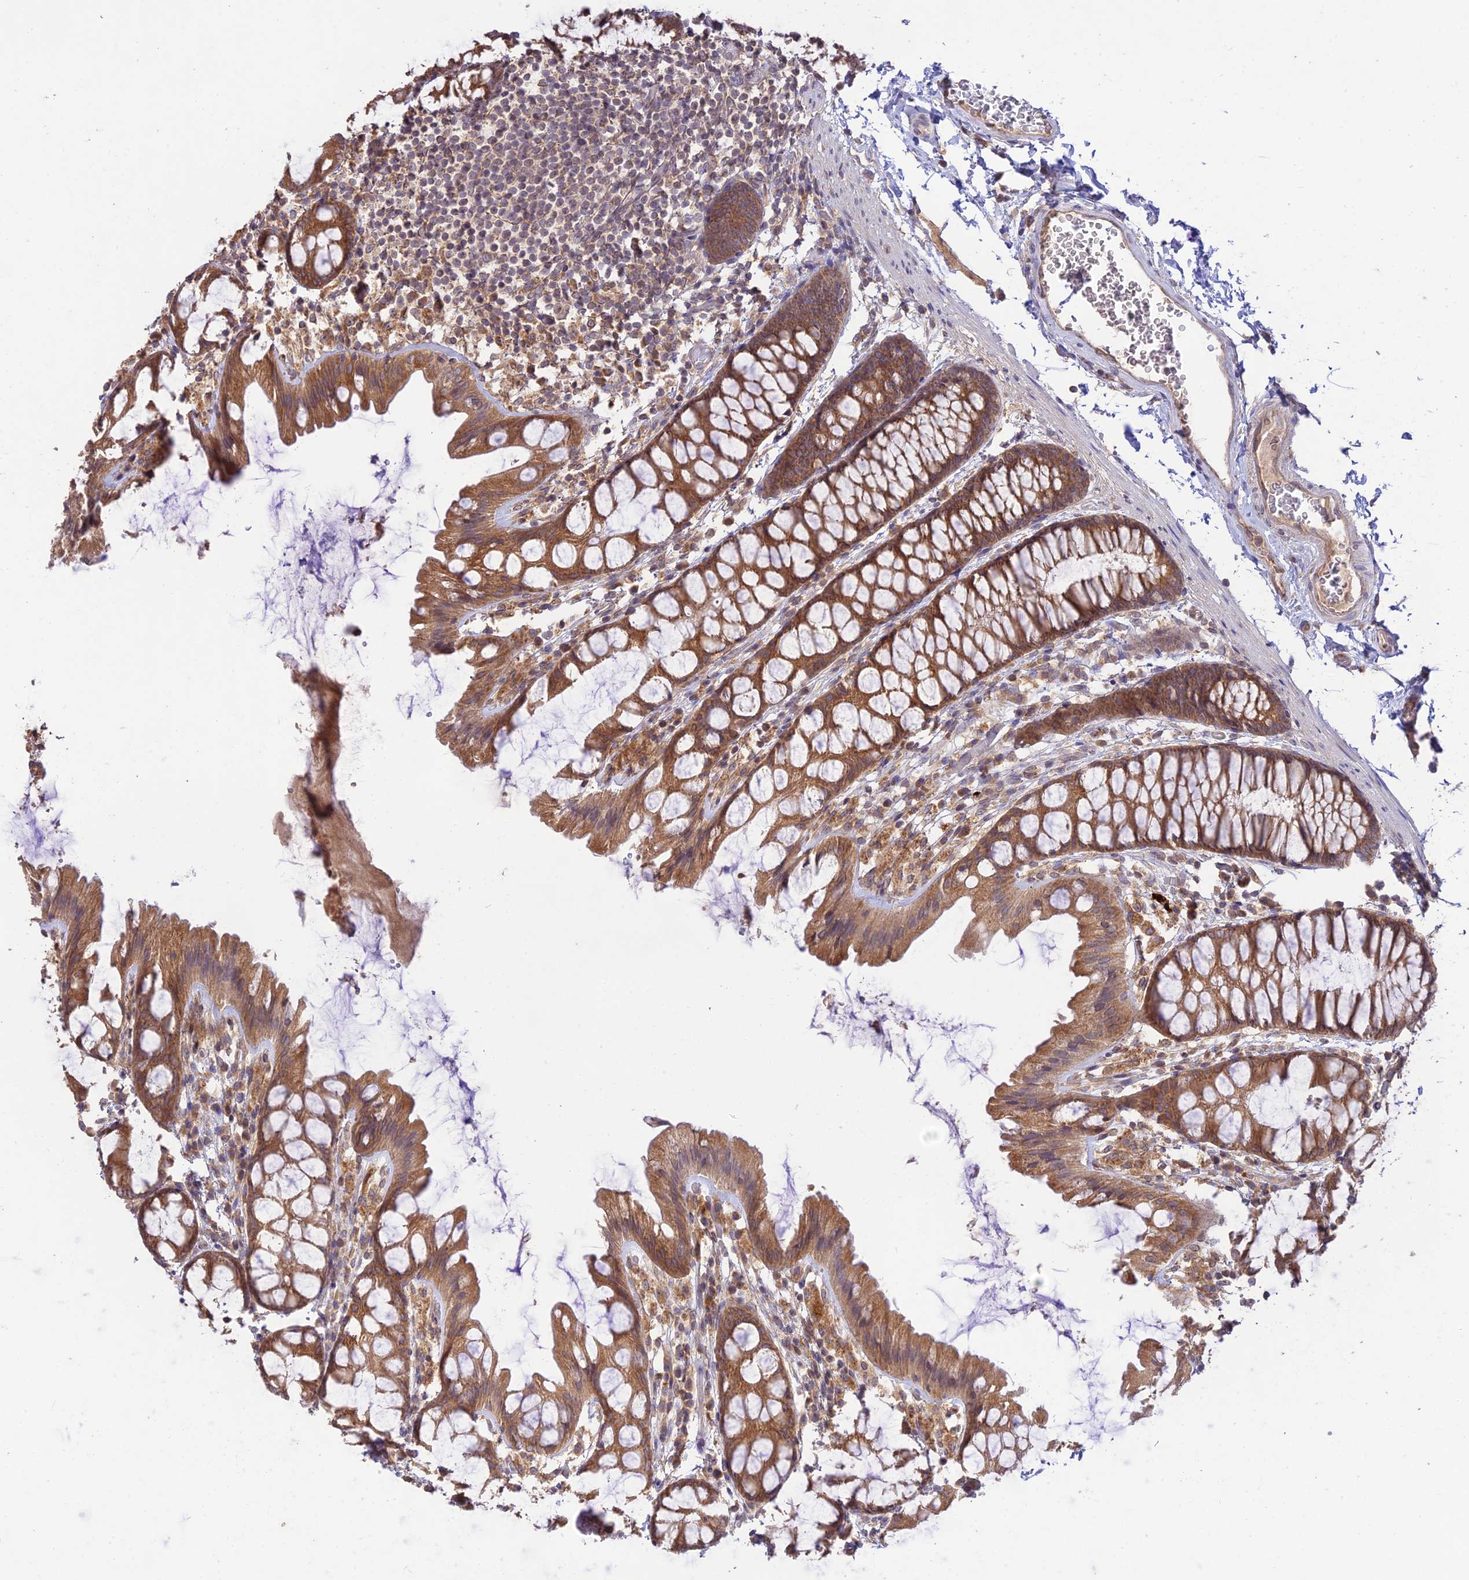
{"staining": {"intensity": "moderate", "quantity": ">75%", "location": "cytoplasmic/membranous"}, "tissue": "colon", "cell_type": "Endothelial cells", "image_type": "normal", "snomed": [{"axis": "morphology", "description": "Normal tissue, NOS"}, {"axis": "topography", "description": "Colon"}], "caption": "Immunohistochemical staining of unremarkable human colon reveals >75% levels of moderate cytoplasmic/membranous protein expression in about >75% of endothelial cells.", "gene": "TMEM259", "patient": {"sex": "male", "age": 47}}